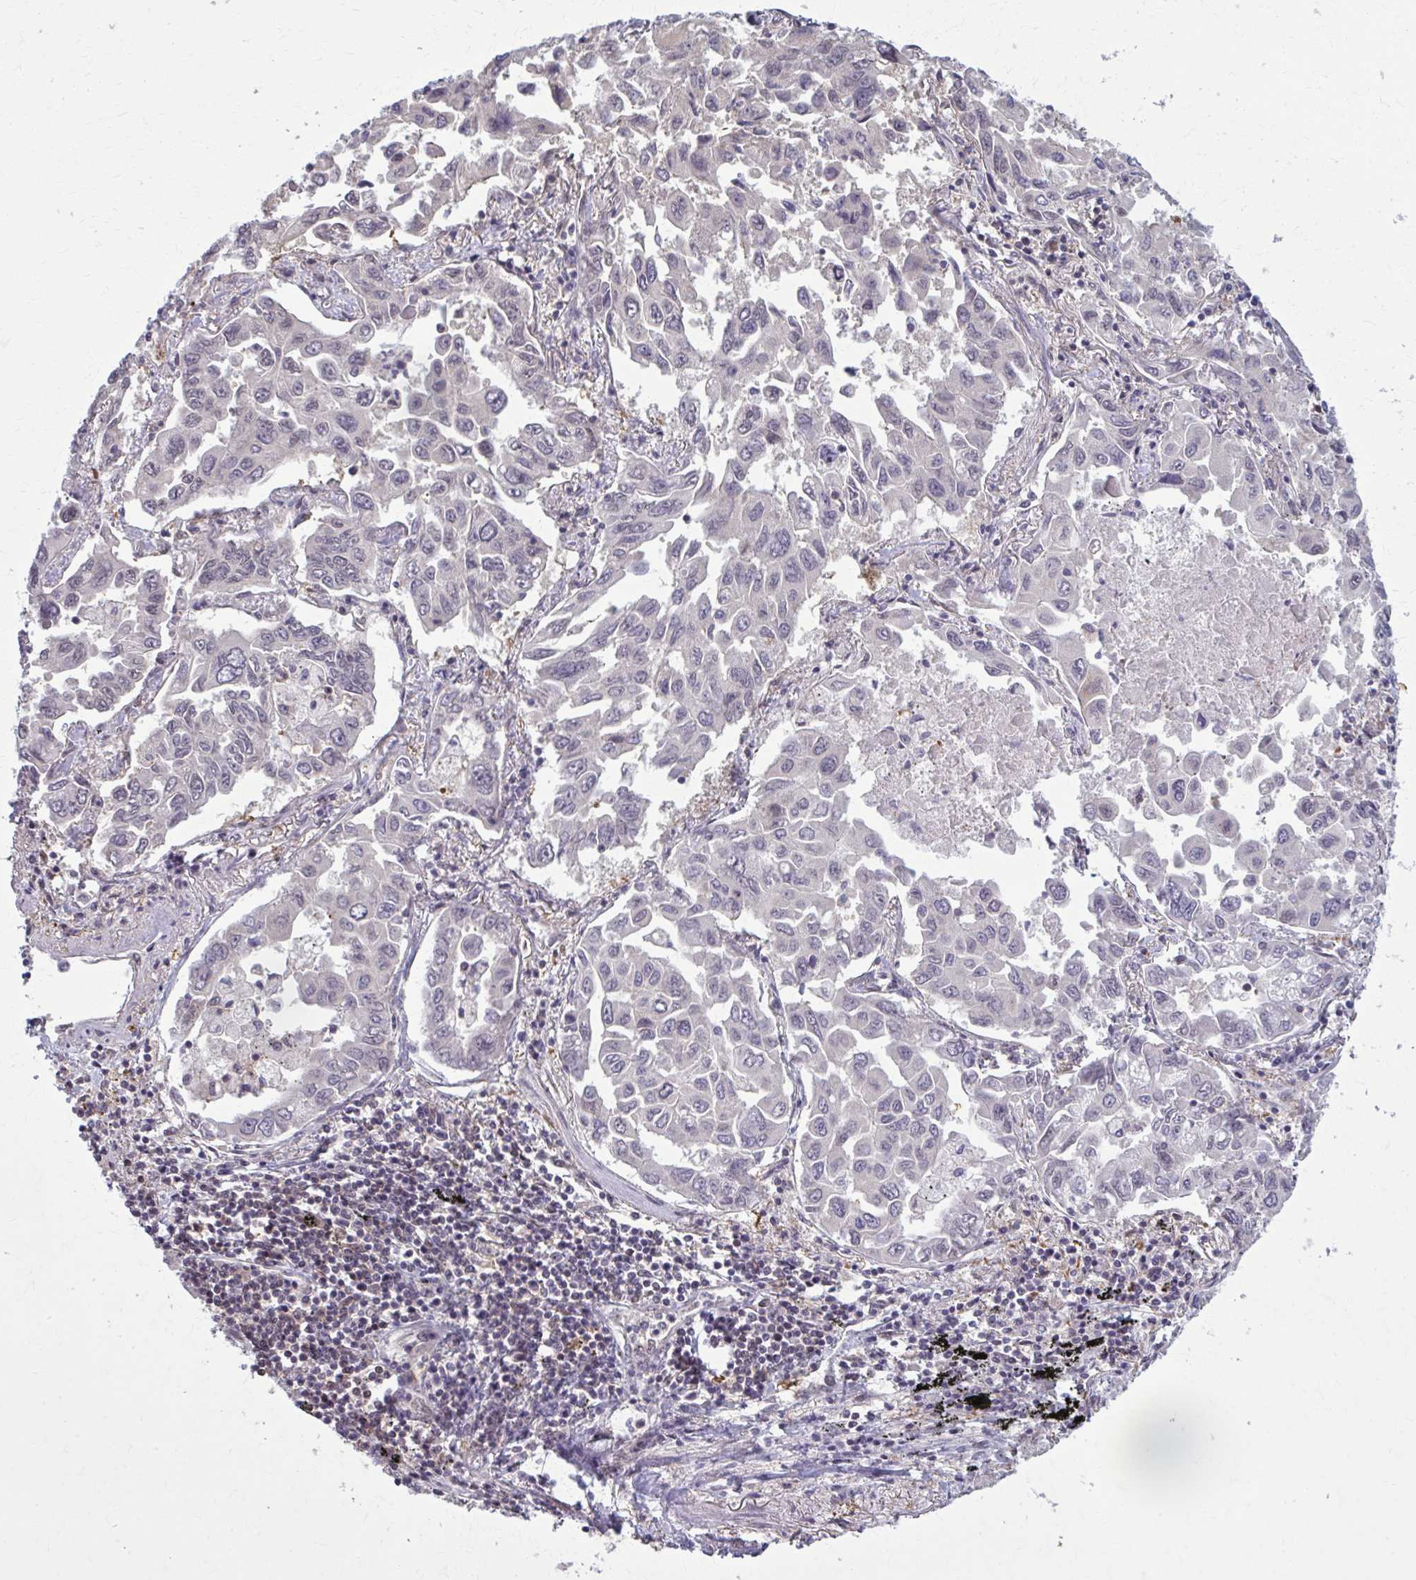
{"staining": {"intensity": "negative", "quantity": "none", "location": "none"}, "tissue": "lung cancer", "cell_type": "Tumor cells", "image_type": "cancer", "snomed": [{"axis": "morphology", "description": "Adenocarcinoma, NOS"}, {"axis": "topography", "description": "Lung"}], "caption": "A micrograph of lung adenocarcinoma stained for a protein displays no brown staining in tumor cells. The staining was performed using DAB (3,3'-diaminobenzidine) to visualize the protein expression in brown, while the nuclei were stained in blue with hematoxylin (Magnification: 20x).", "gene": "MDH1", "patient": {"sex": "male", "age": 64}}